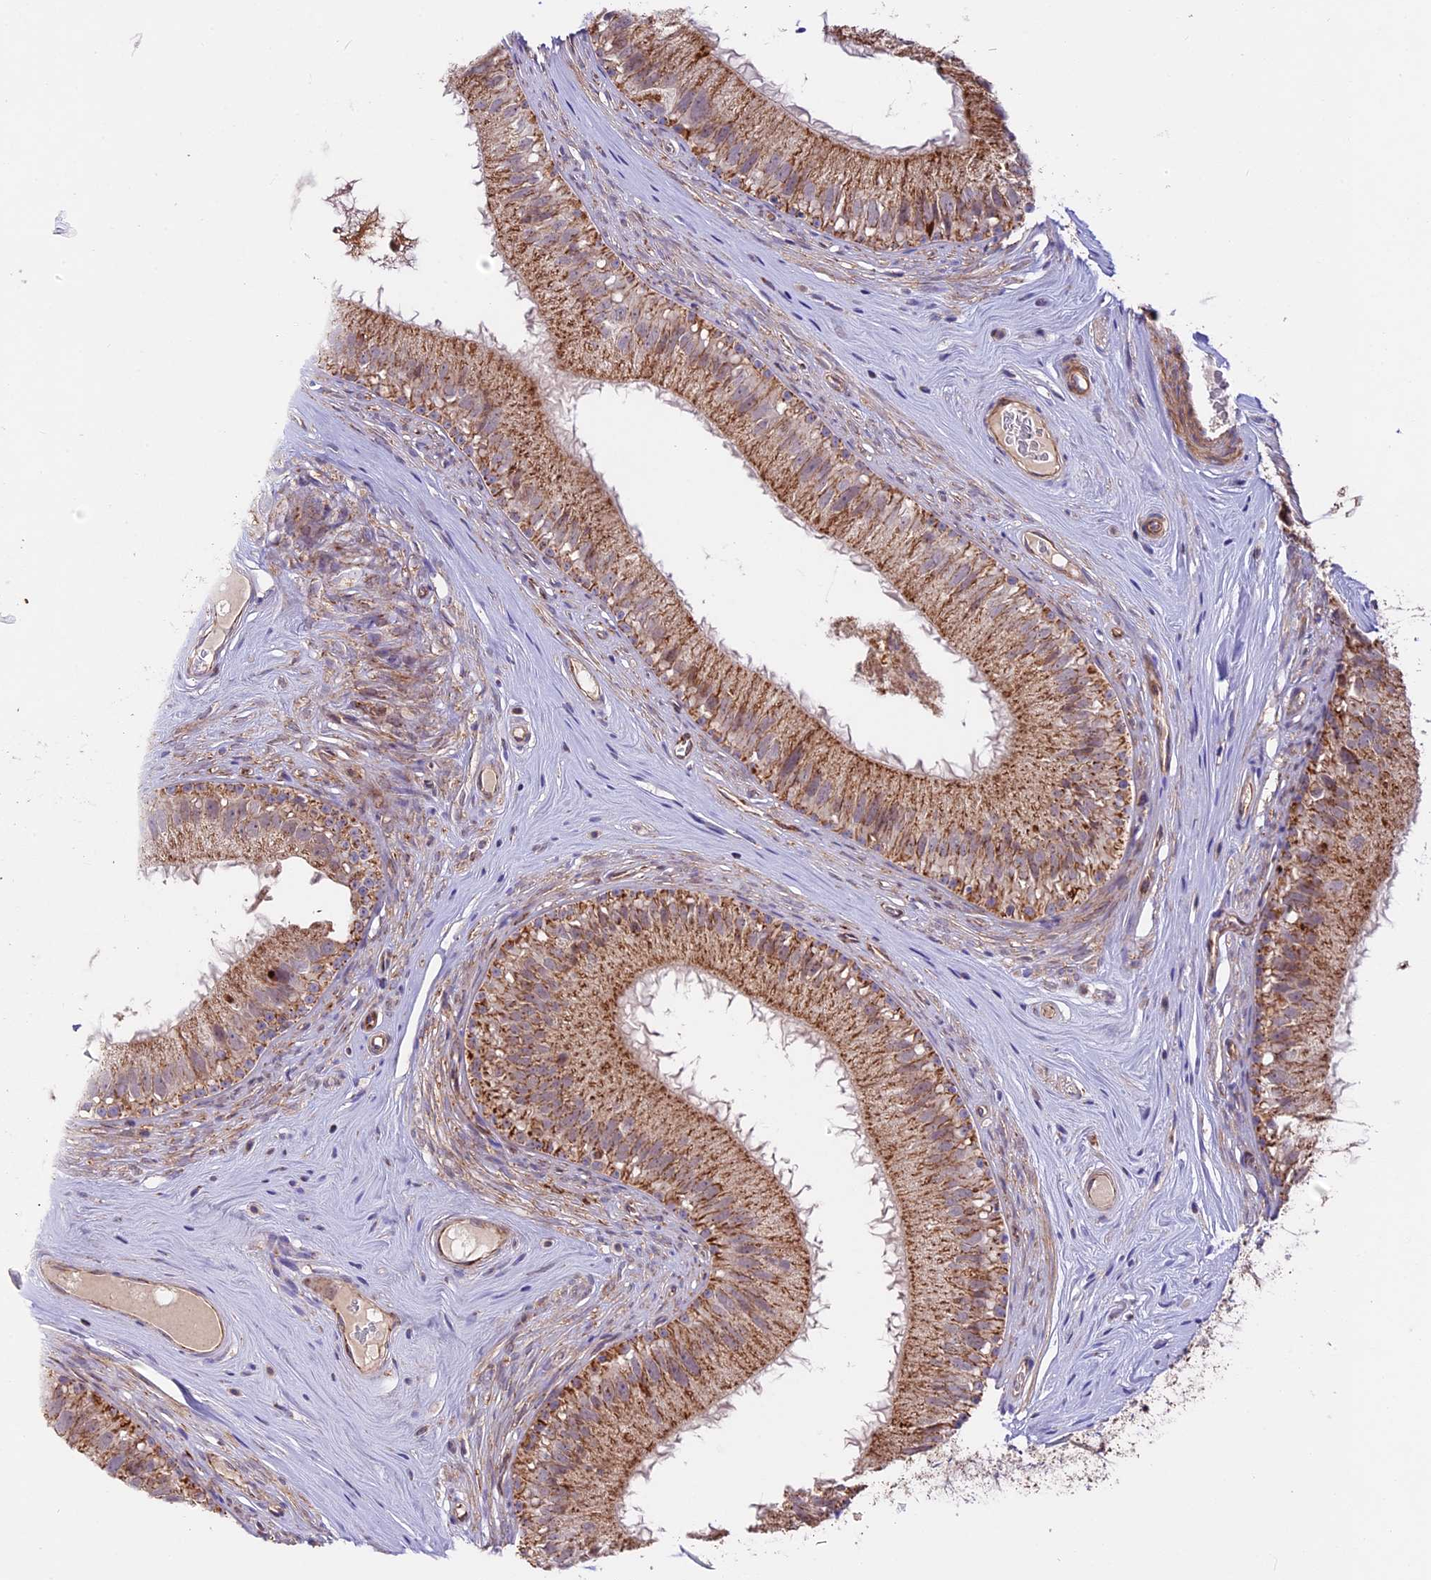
{"staining": {"intensity": "moderate", "quantity": ">75%", "location": "cytoplasmic/membranous"}, "tissue": "epididymis", "cell_type": "Glandular cells", "image_type": "normal", "snomed": [{"axis": "morphology", "description": "Normal tissue, NOS"}, {"axis": "topography", "description": "Epididymis"}], "caption": "IHC photomicrograph of benign human epididymis stained for a protein (brown), which displays medium levels of moderate cytoplasmic/membranous staining in about >75% of glandular cells.", "gene": "NDUFA8", "patient": {"sex": "male", "age": 45}}